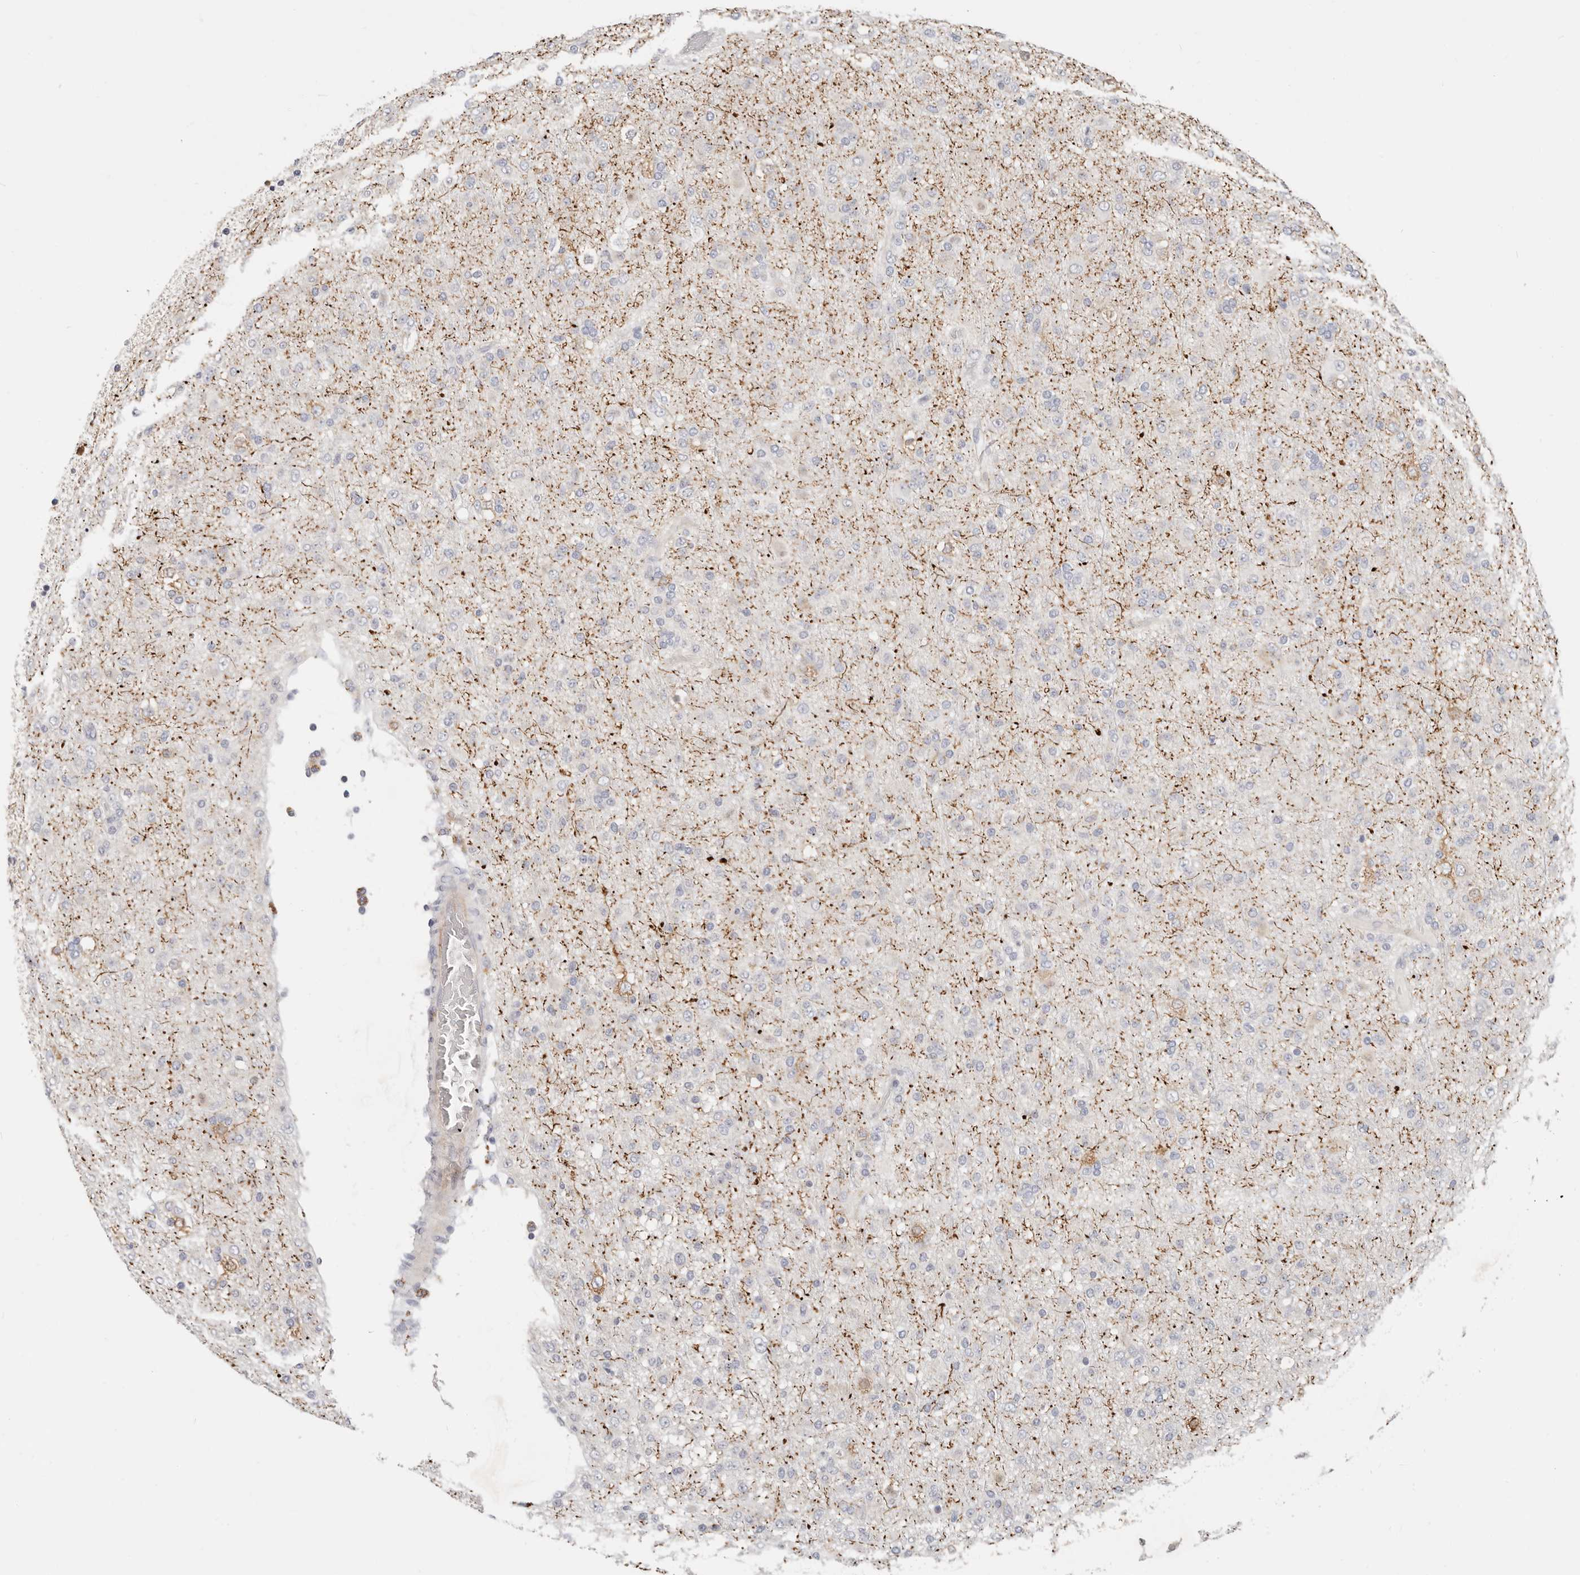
{"staining": {"intensity": "negative", "quantity": "none", "location": "none"}, "tissue": "glioma", "cell_type": "Tumor cells", "image_type": "cancer", "snomed": [{"axis": "morphology", "description": "Glioma, malignant, Low grade"}, {"axis": "topography", "description": "Brain"}], "caption": "This histopathology image is of malignant low-grade glioma stained with IHC to label a protein in brown with the nuclei are counter-stained blue. There is no expression in tumor cells.", "gene": "ZRANB1", "patient": {"sex": "male", "age": 65}}